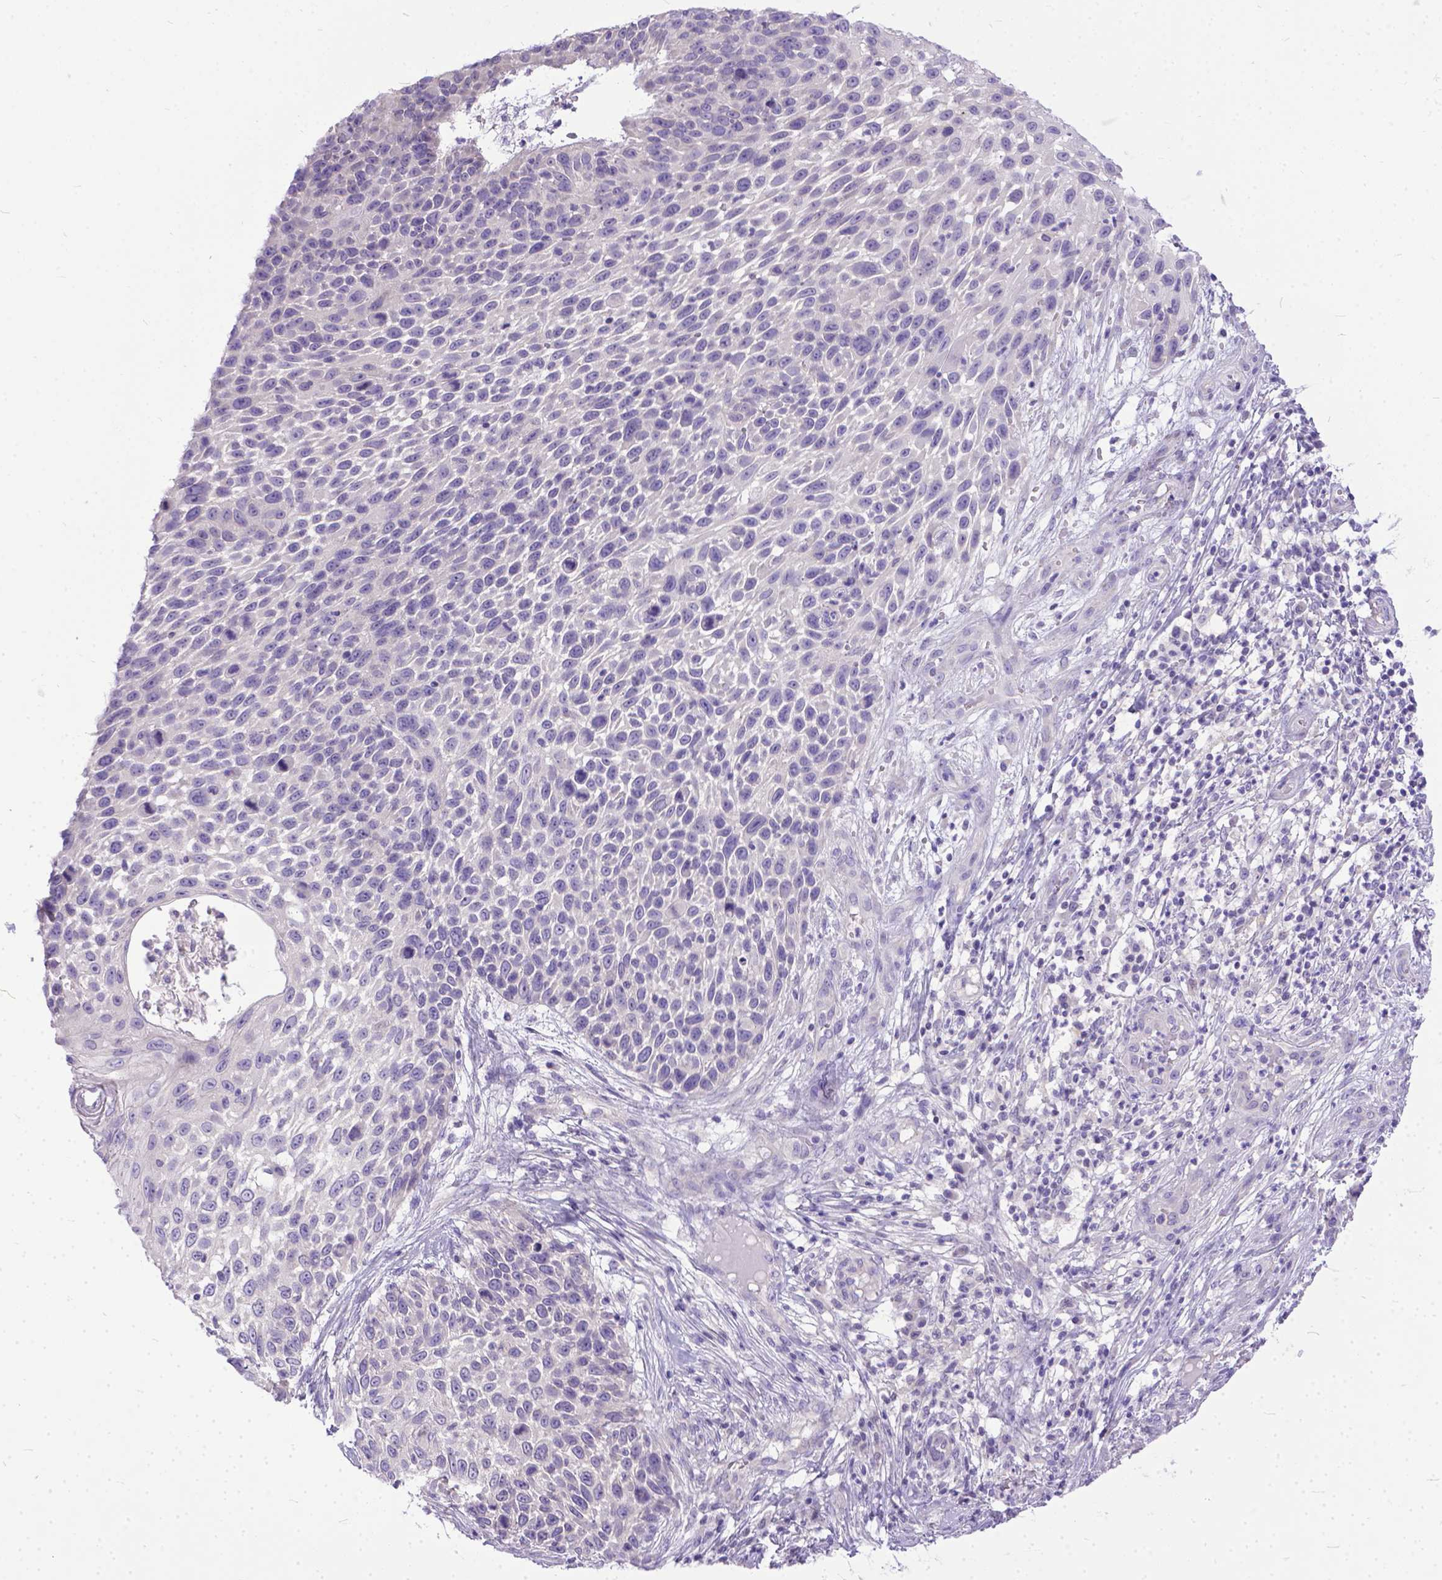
{"staining": {"intensity": "negative", "quantity": "none", "location": "none"}, "tissue": "skin cancer", "cell_type": "Tumor cells", "image_type": "cancer", "snomed": [{"axis": "morphology", "description": "Squamous cell carcinoma, NOS"}, {"axis": "topography", "description": "Skin"}], "caption": "An immunohistochemistry (IHC) image of skin squamous cell carcinoma is shown. There is no staining in tumor cells of skin squamous cell carcinoma.", "gene": "TTLL6", "patient": {"sex": "male", "age": 92}}